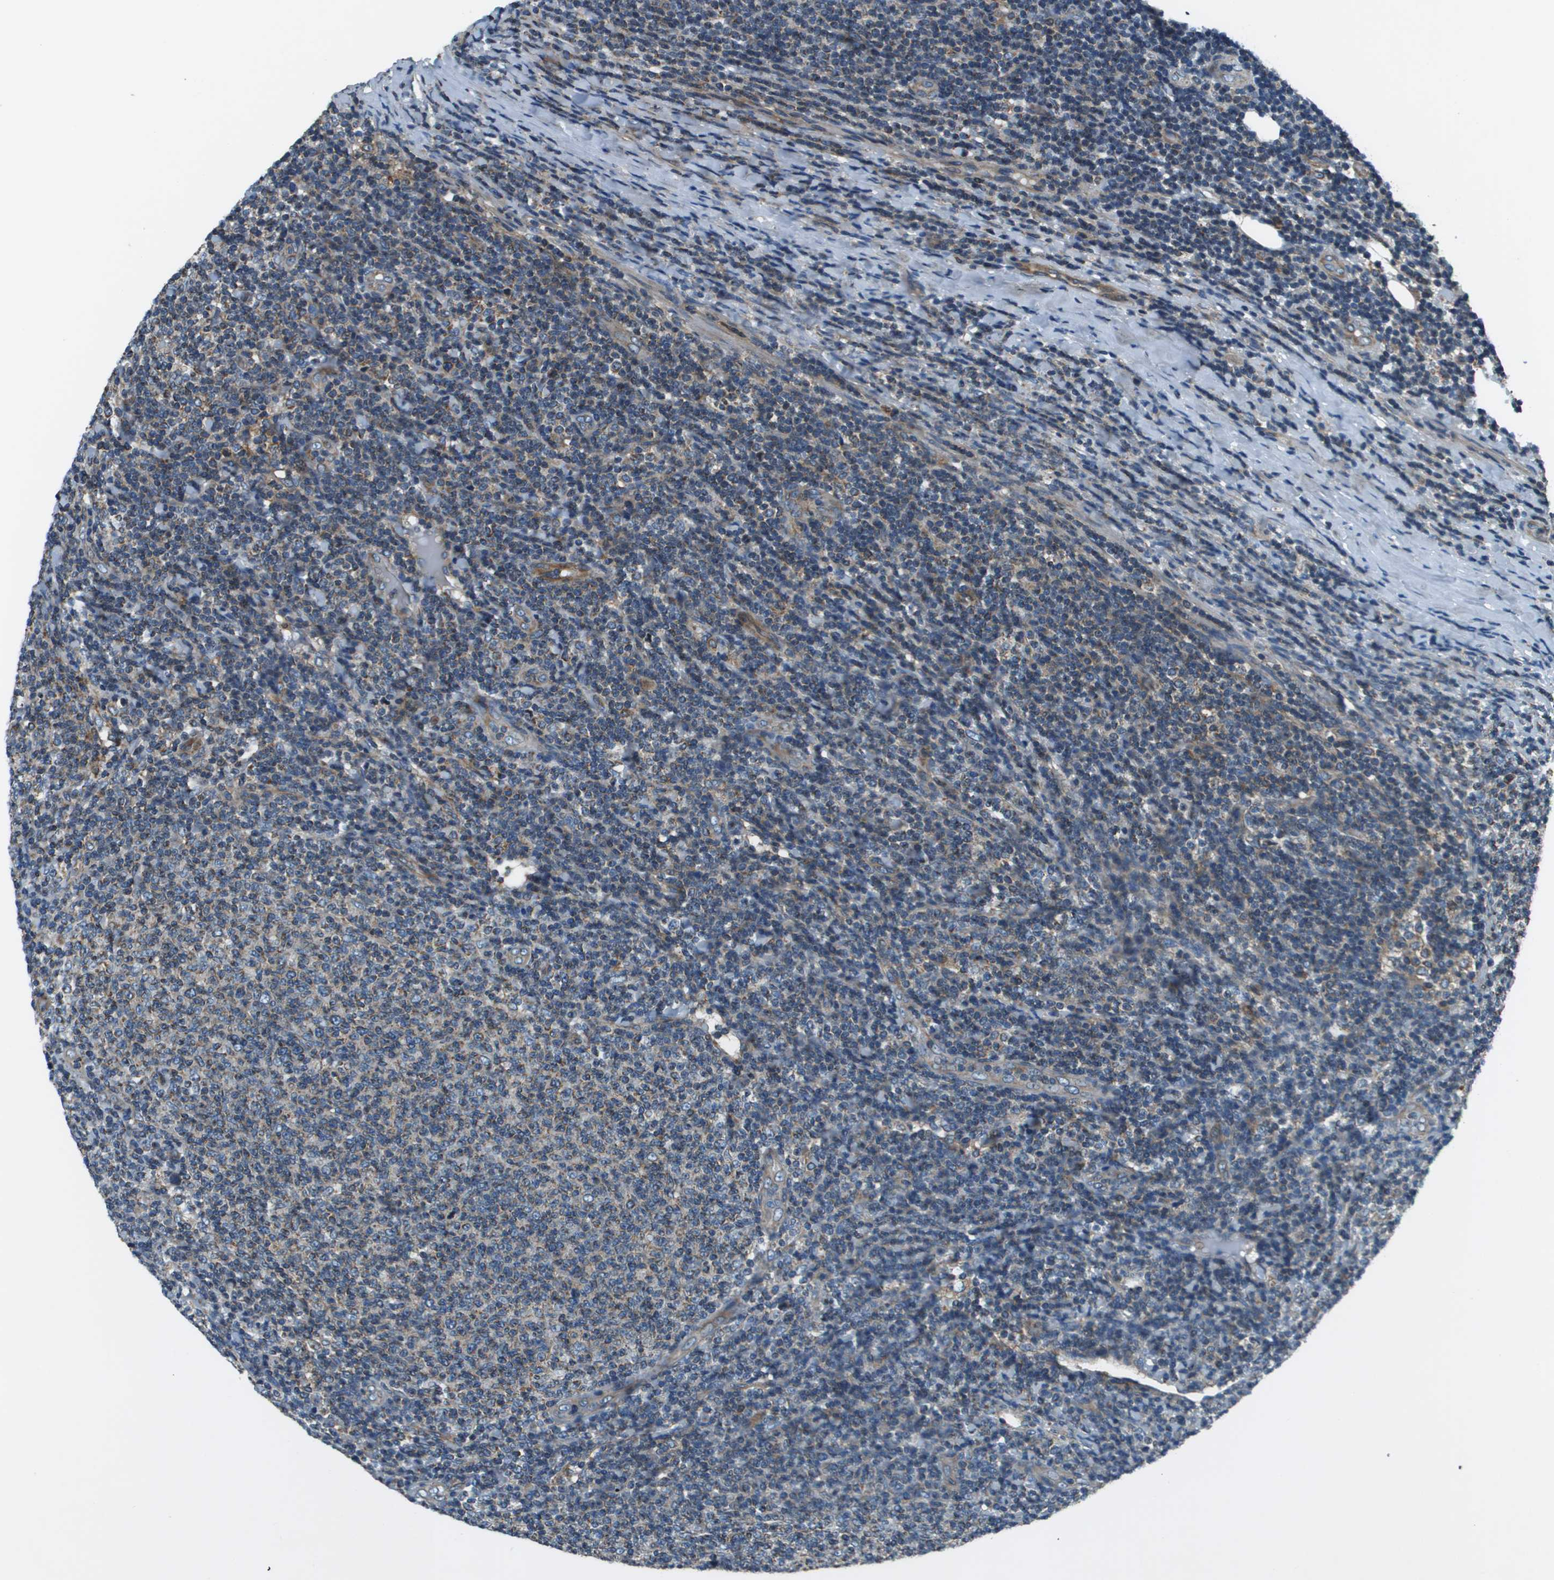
{"staining": {"intensity": "weak", "quantity": "<25%", "location": "cytoplasmic/membranous"}, "tissue": "lymphoma", "cell_type": "Tumor cells", "image_type": "cancer", "snomed": [{"axis": "morphology", "description": "Malignant lymphoma, non-Hodgkin's type, Low grade"}, {"axis": "topography", "description": "Lymph node"}], "caption": "This is an IHC photomicrograph of human lymphoma. There is no staining in tumor cells.", "gene": "TMEM51", "patient": {"sex": "male", "age": 66}}